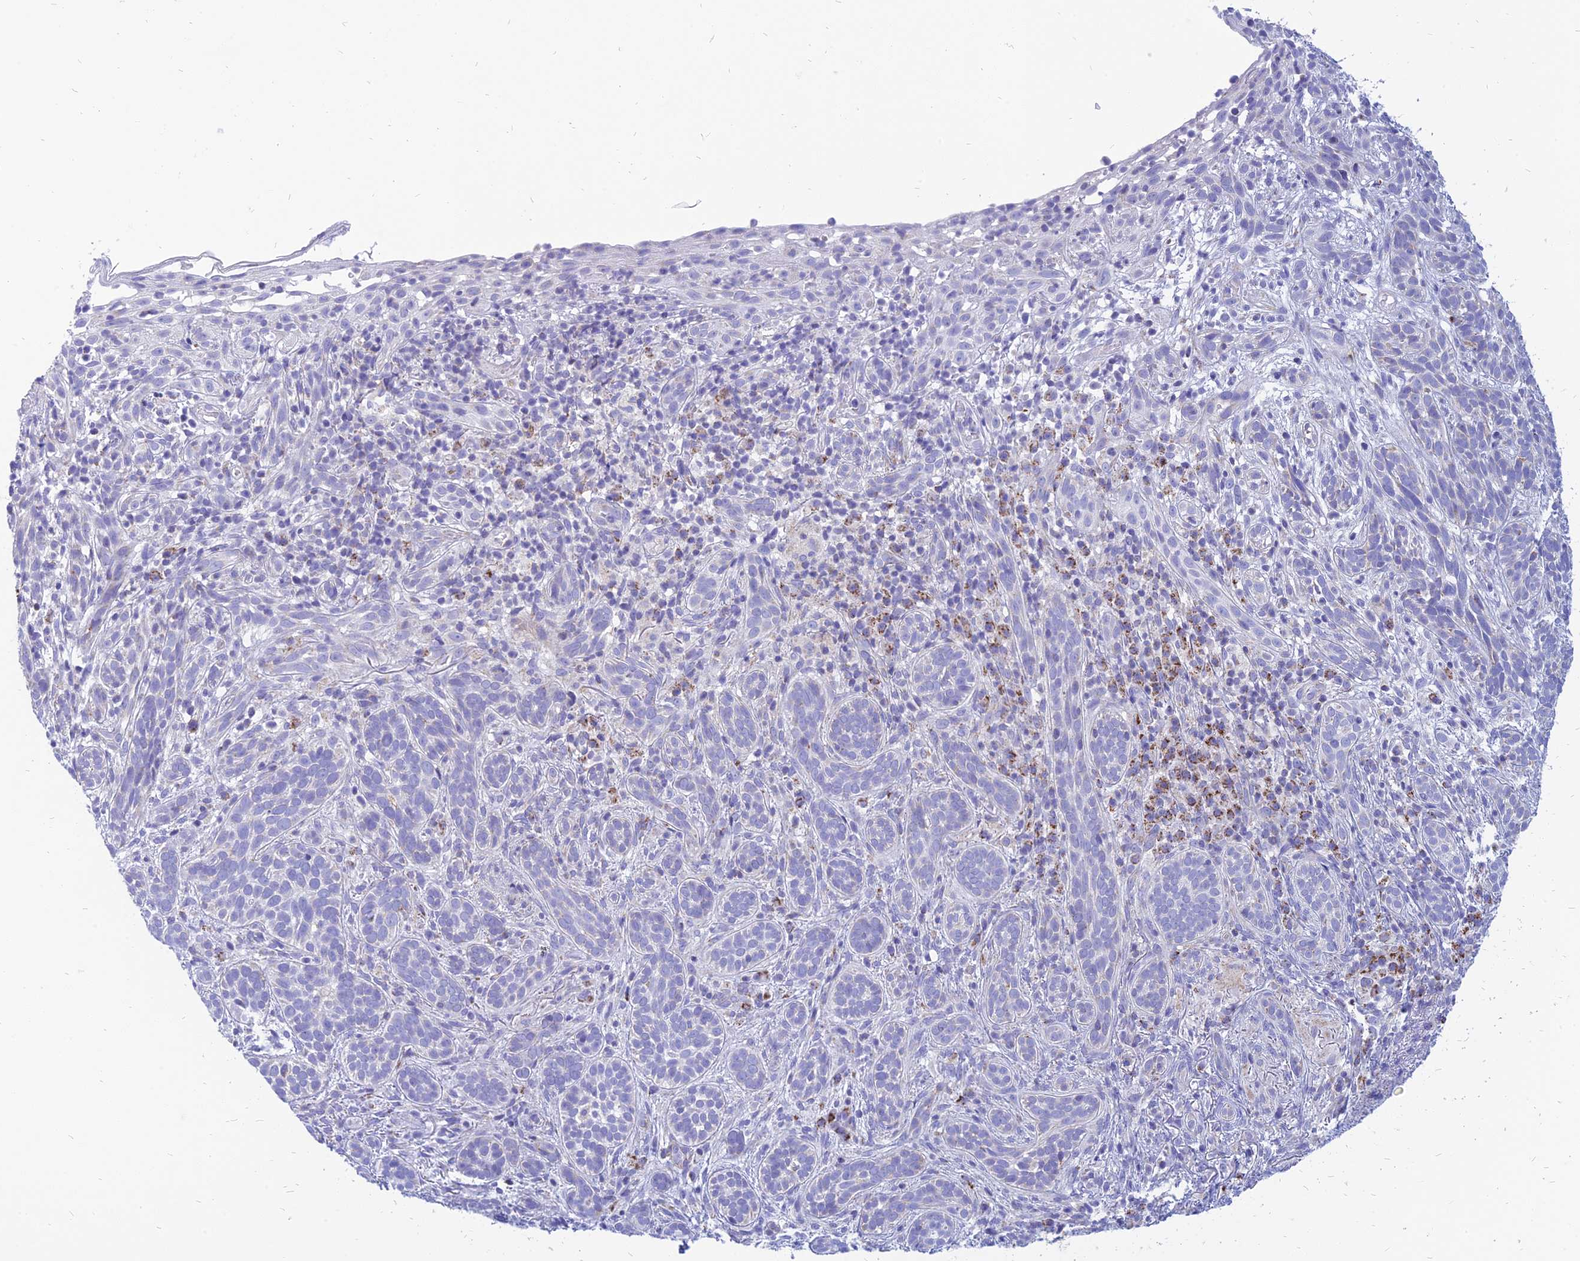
{"staining": {"intensity": "negative", "quantity": "none", "location": "none"}, "tissue": "skin cancer", "cell_type": "Tumor cells", "image_type": "cancer", "snomed": [{"axis": "morphology", "description": "Basal cell carcinoma"}, {"axis": "topography", "description": "Skin"}], "caption": "Tumor cells are negative for protein expression in human skin basal cell carcinoma. (Brightfield microscopy of DAB (3,3'-diaminobenzidine) immunohistochemistry at high magnification).", "gene": "PACC1", "patient": {"sex": "male", "age": 71}}